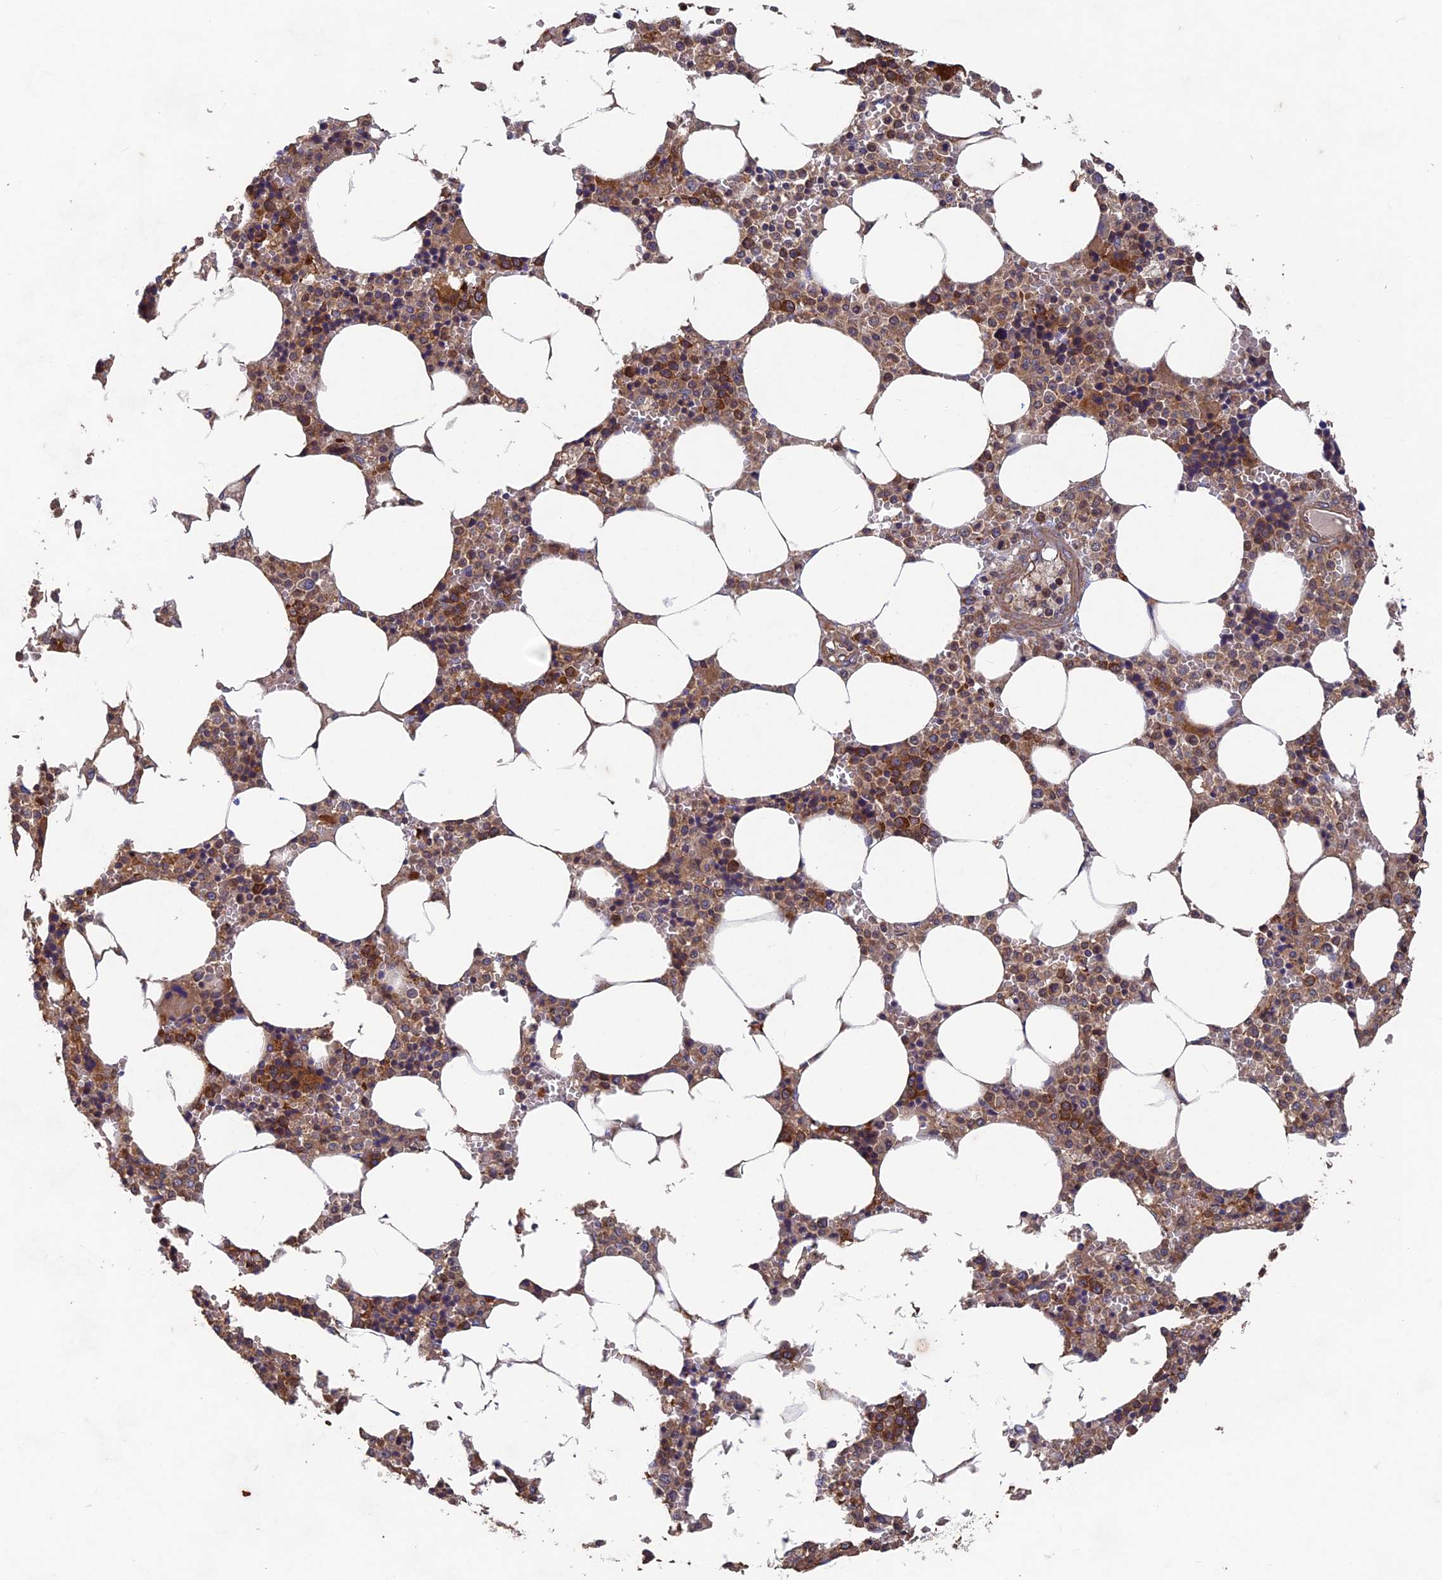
{"staining": {"intensity": "moderate", "quantity": "25%-75%", "location": "cytoplasmic/membranous"}, "tissue": "bone marrow", "cell_type": "Hematopoietic cells", "image_type": "normal", "snomed": [{"axis": "morphology", "description": "Normal tissue, NOS"}, {"axis": "topography", "description": "Bone marrow"}], "caption": "A brown stain shows moderate cytoplasmic/membranous positivity of a protein in hematopoietic cells of unremarkable bone marrow.", "gene": "NCAPG", "patient": {"sex": "male", "age": 70}}